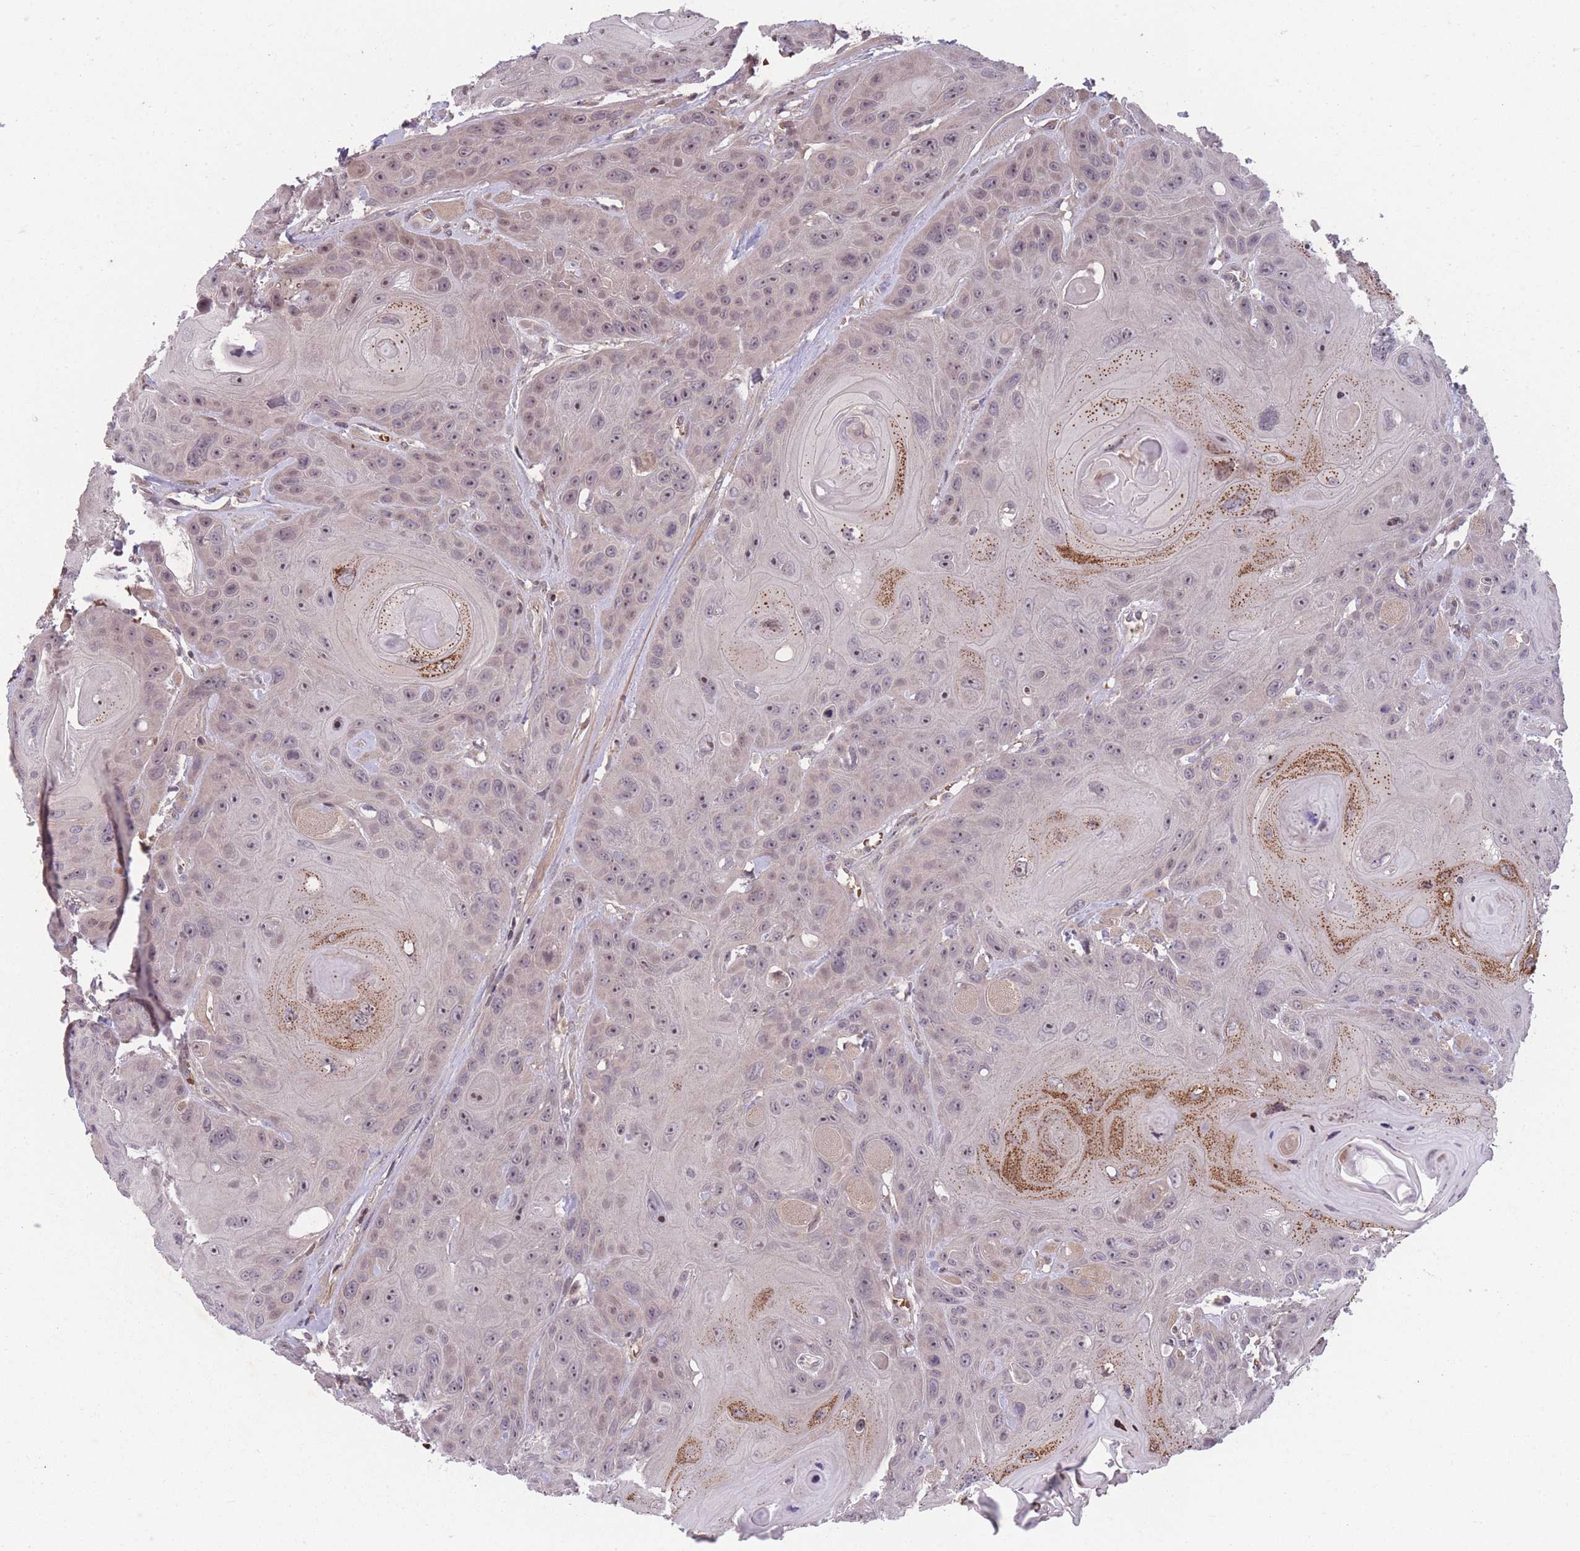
{"staining": {"intensity": "weak", "quantity": "<25%", "location": "nuclear"}, "tissue": "head and neck cancer", "cell_type": "Tumor cells", "image_type": "cancer", "snomed": [{"axis": "morphology", "description": "Squamous cell carcinoma, NOS"}, {"axis": "topography", "description": "Head-Neck"}], "caption": "Head and neck cancer was stained to show a protein in brown. There is no significant staining in tumor cells.", "gene": "GGT5", "patient": {"sex": "female", "age": 59}}